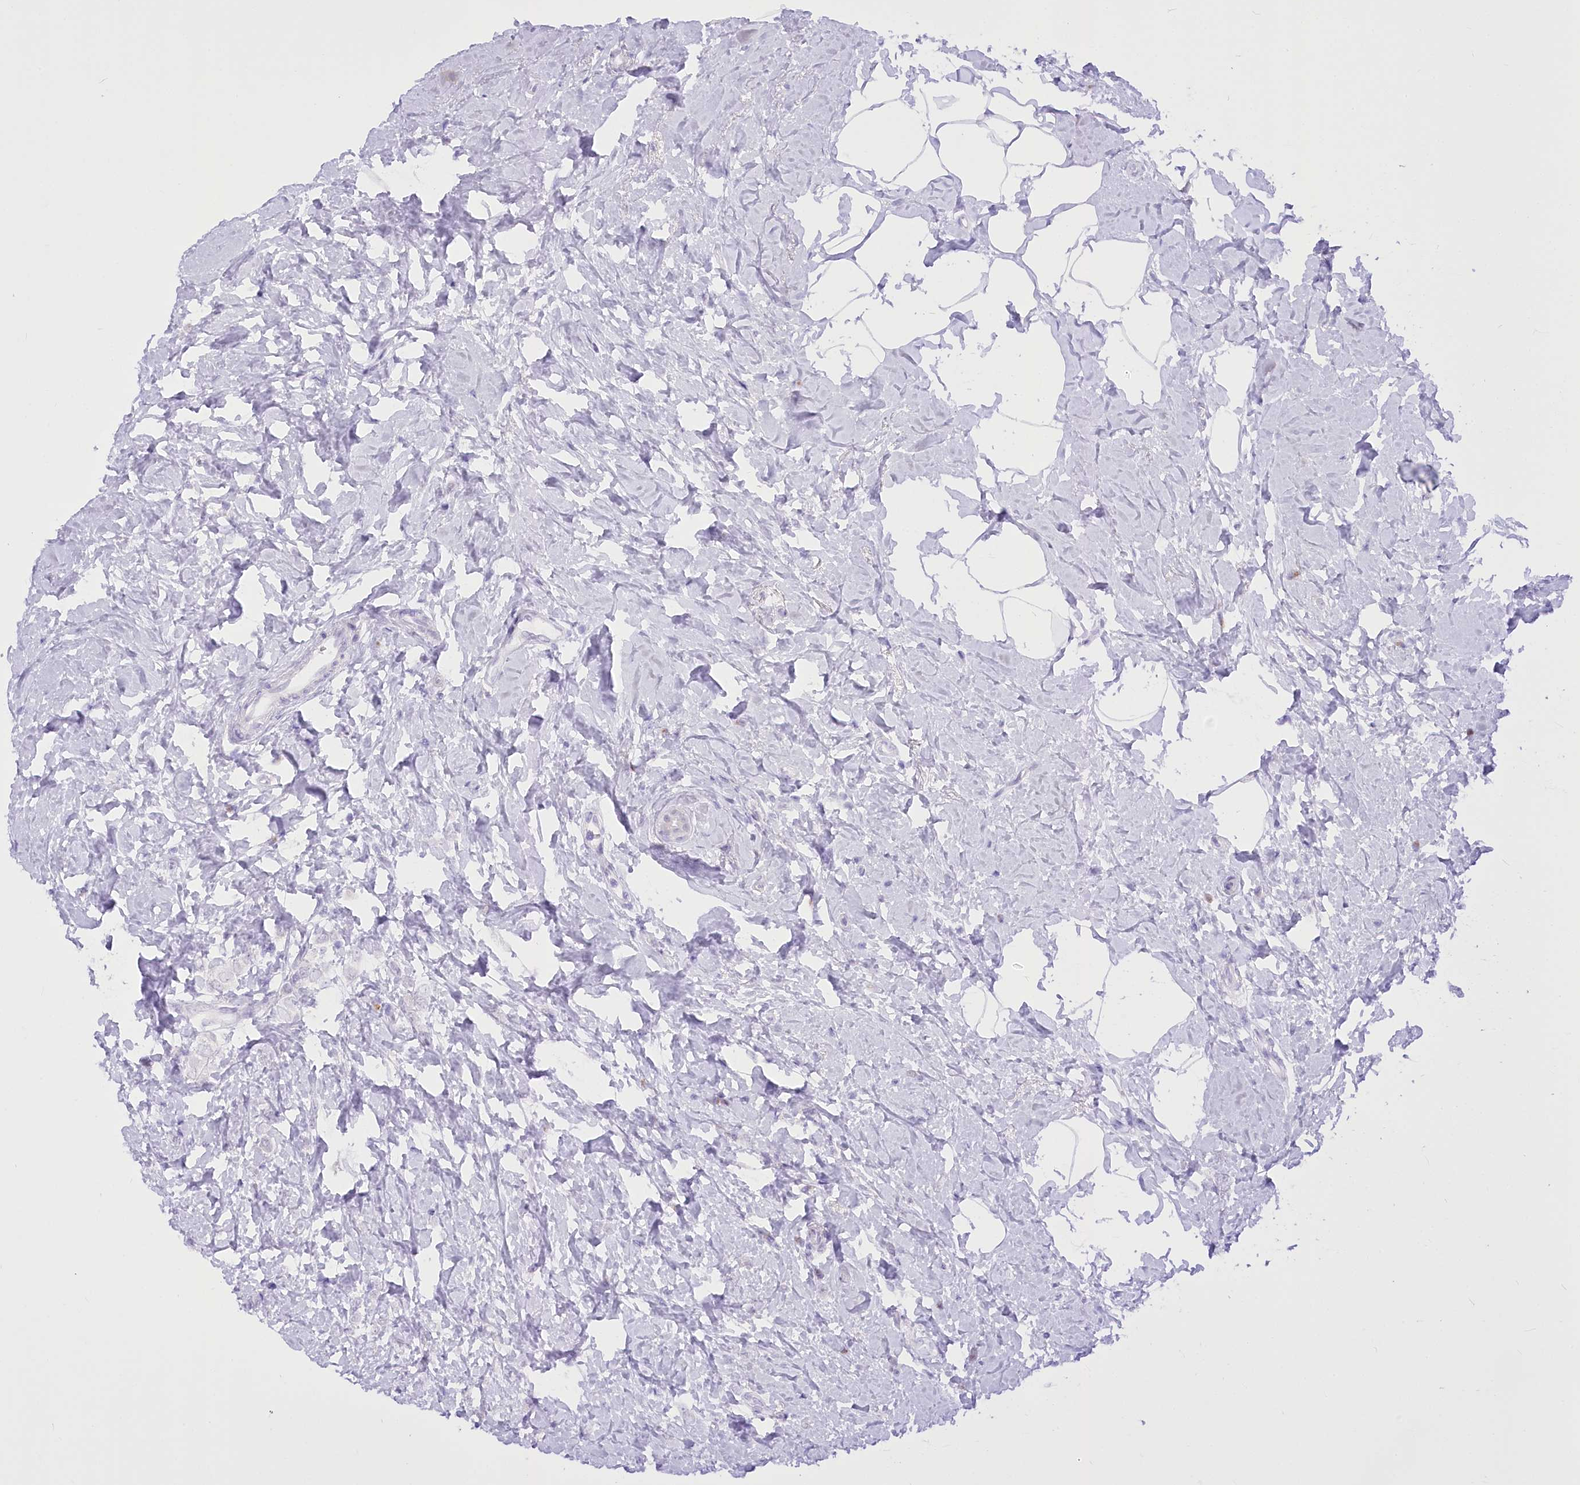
{"staining": {"intensity": "negative", "quantity": "none", "location": "none"}, "tissue": "breast cancer", "cell_type": "Tumor cells", "image_type": "cancer", "snomed": [{"axis": "morphology", "description": "Lobular carcinoma"}, {"axis": "topography", "description": "Breast"}], "caption": "Immunohistochemistry histopathology image of breast cancer stained for a protein (brown), which demonstrates no expression in tumor cells.", "gene": "BEND7", "patient": {"sex": "female", "age": 47}}